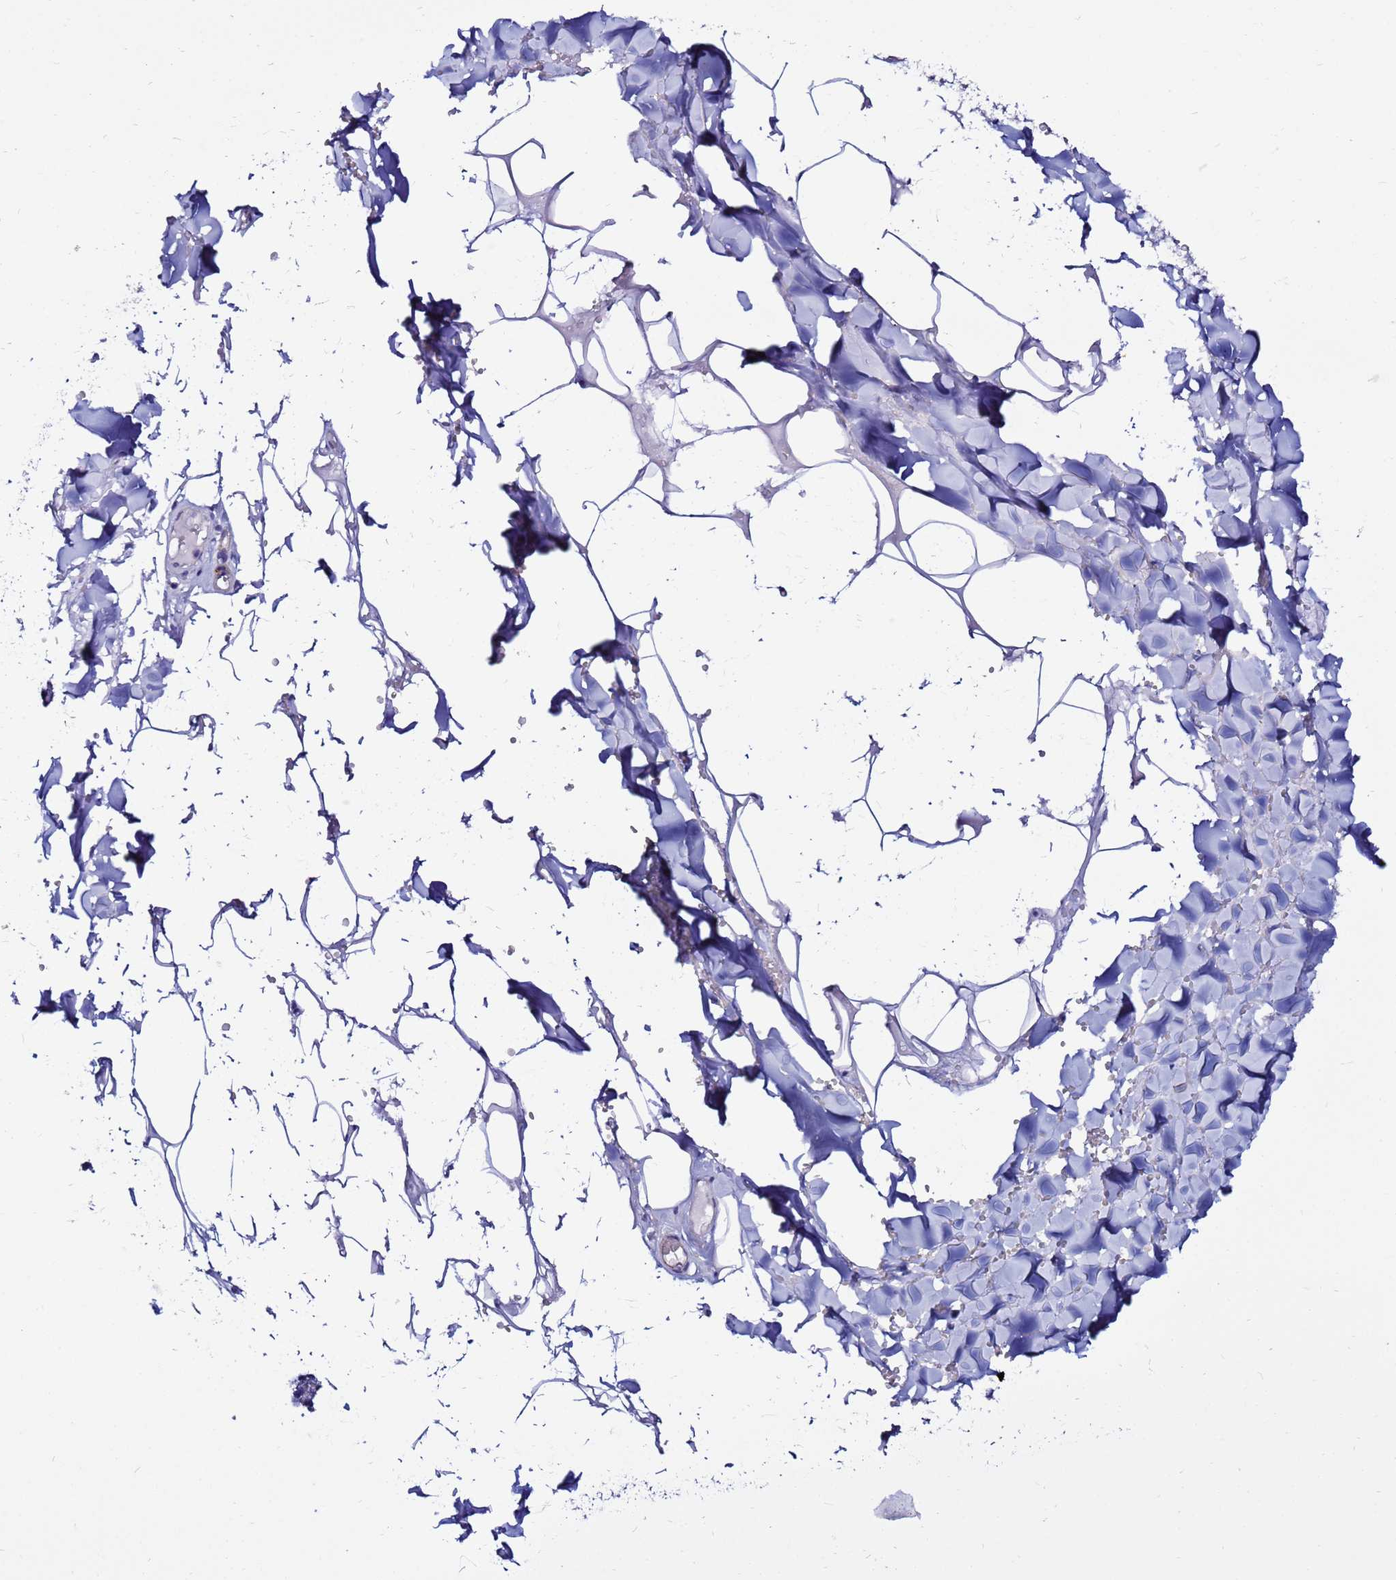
{"staining": {"intensity": "negative", "quantity": "none", "location": "none"}, "tissue": "adipose tissue", "cell_type": "Adipocytes", "image_type": "normal", "snomed": [{"axis": "morphology", "description": "Normal tissue, NOS"}, {"axis": "topography", "description": "Salivary gland"}, {"axis": "topography", "description": "Peripheral nerve tissue"}], "caption": "The photomicrograph exhibits no significant positivity in adipocytes of adipose tissue.", "gene": "DEFB104A", "patient": {"sex": "male", "age": 38}}